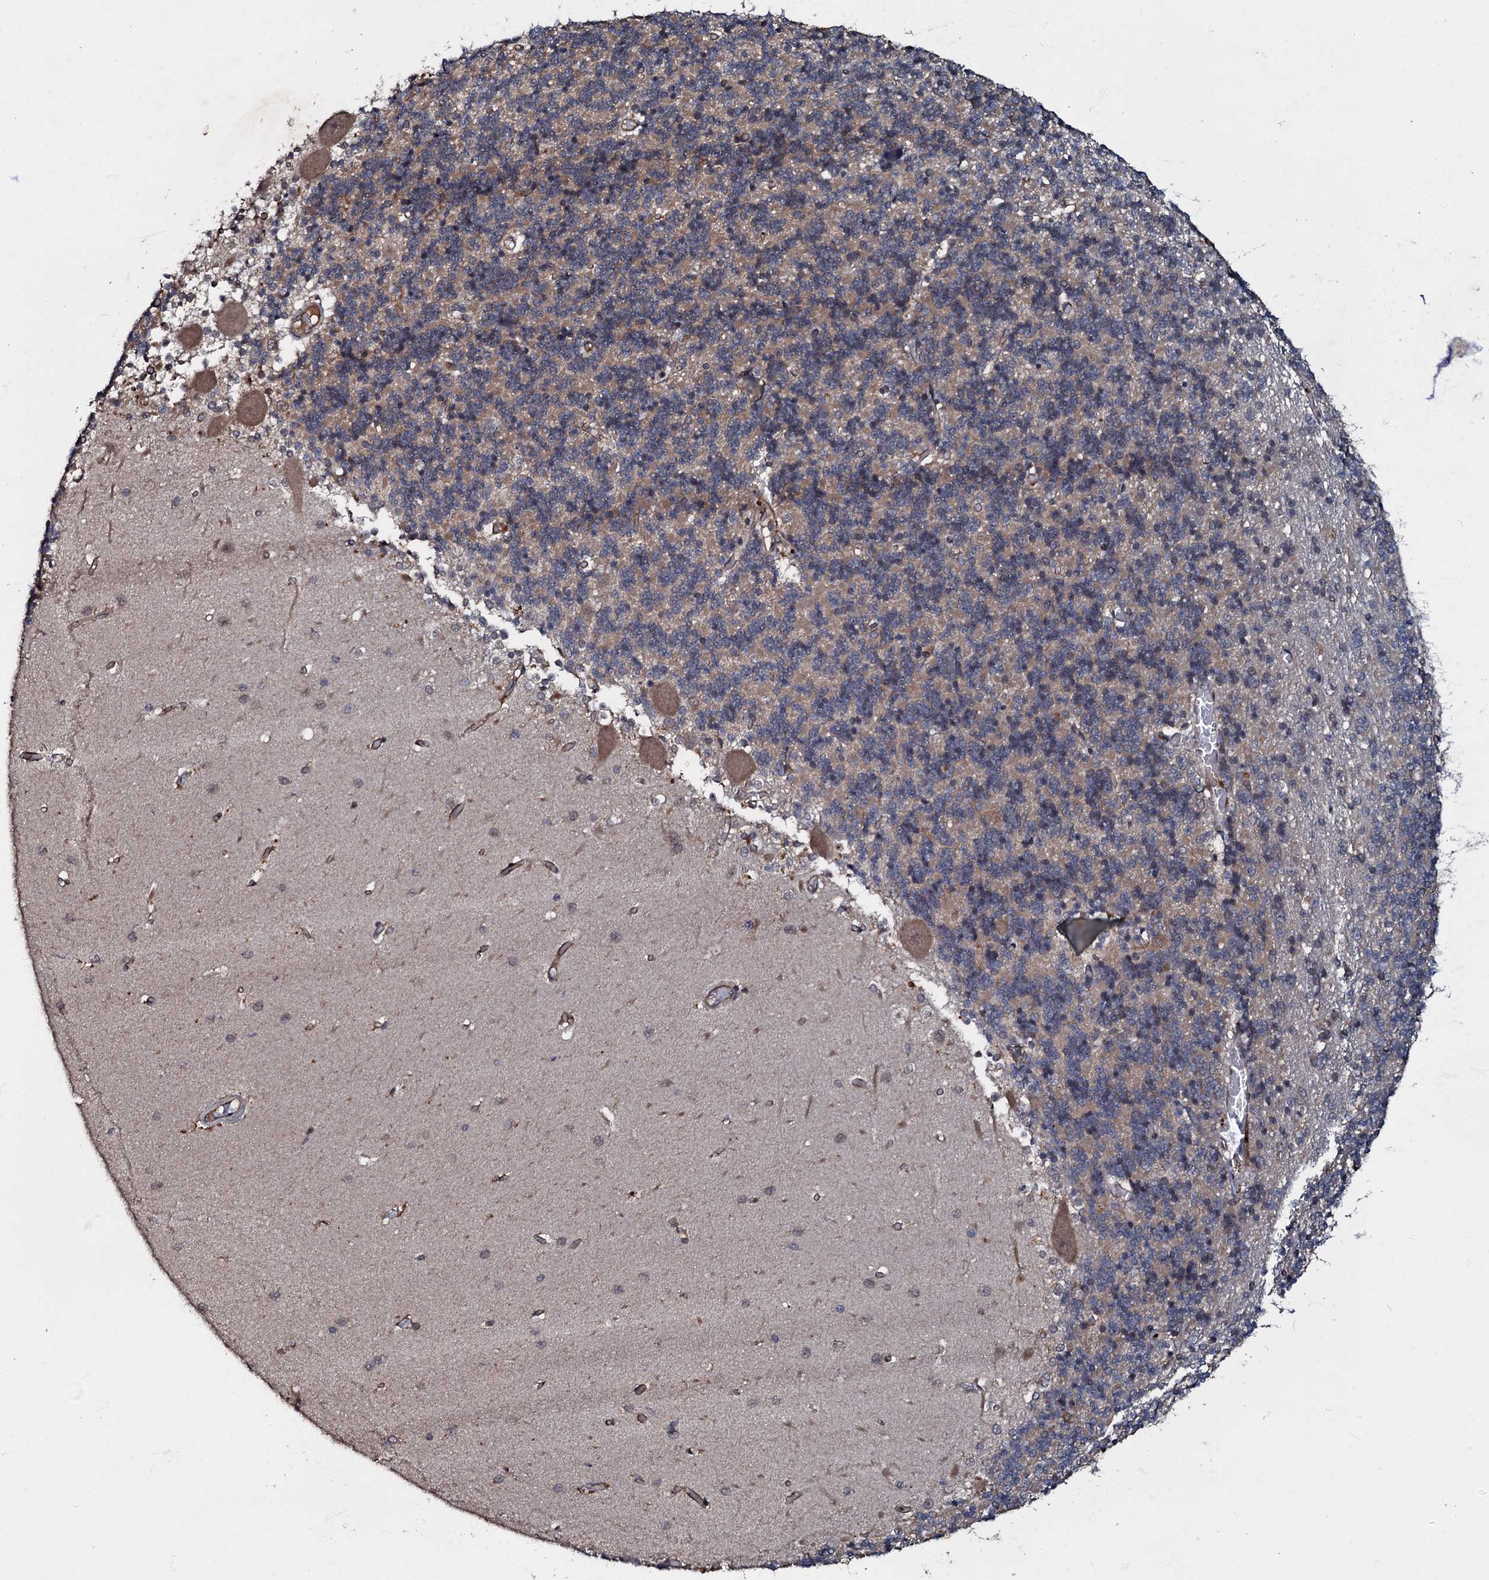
{"staining": {"intensity": "weak", "quantity": "25%-75%", "location": "cytoplasmic/membranous"}, "tissue": "cerebellum", "cell_type": "Cells in granular layer", "image_type": "normal", "snomed": [{"axis": "morphology", "description": "Normal tissue, NOS"}, {"axis": "topography", "description": "Cerebellum"}], "caption": "Immunohistochemical staining of benign human cerebellum demonstrates 25%-75% levels of weak cytoplasmic/membranous protein positivity in about 25%-75% of cells in granular layer.", "gene": "MANSC4", "patient": {"sex": "male", "age": 37}}